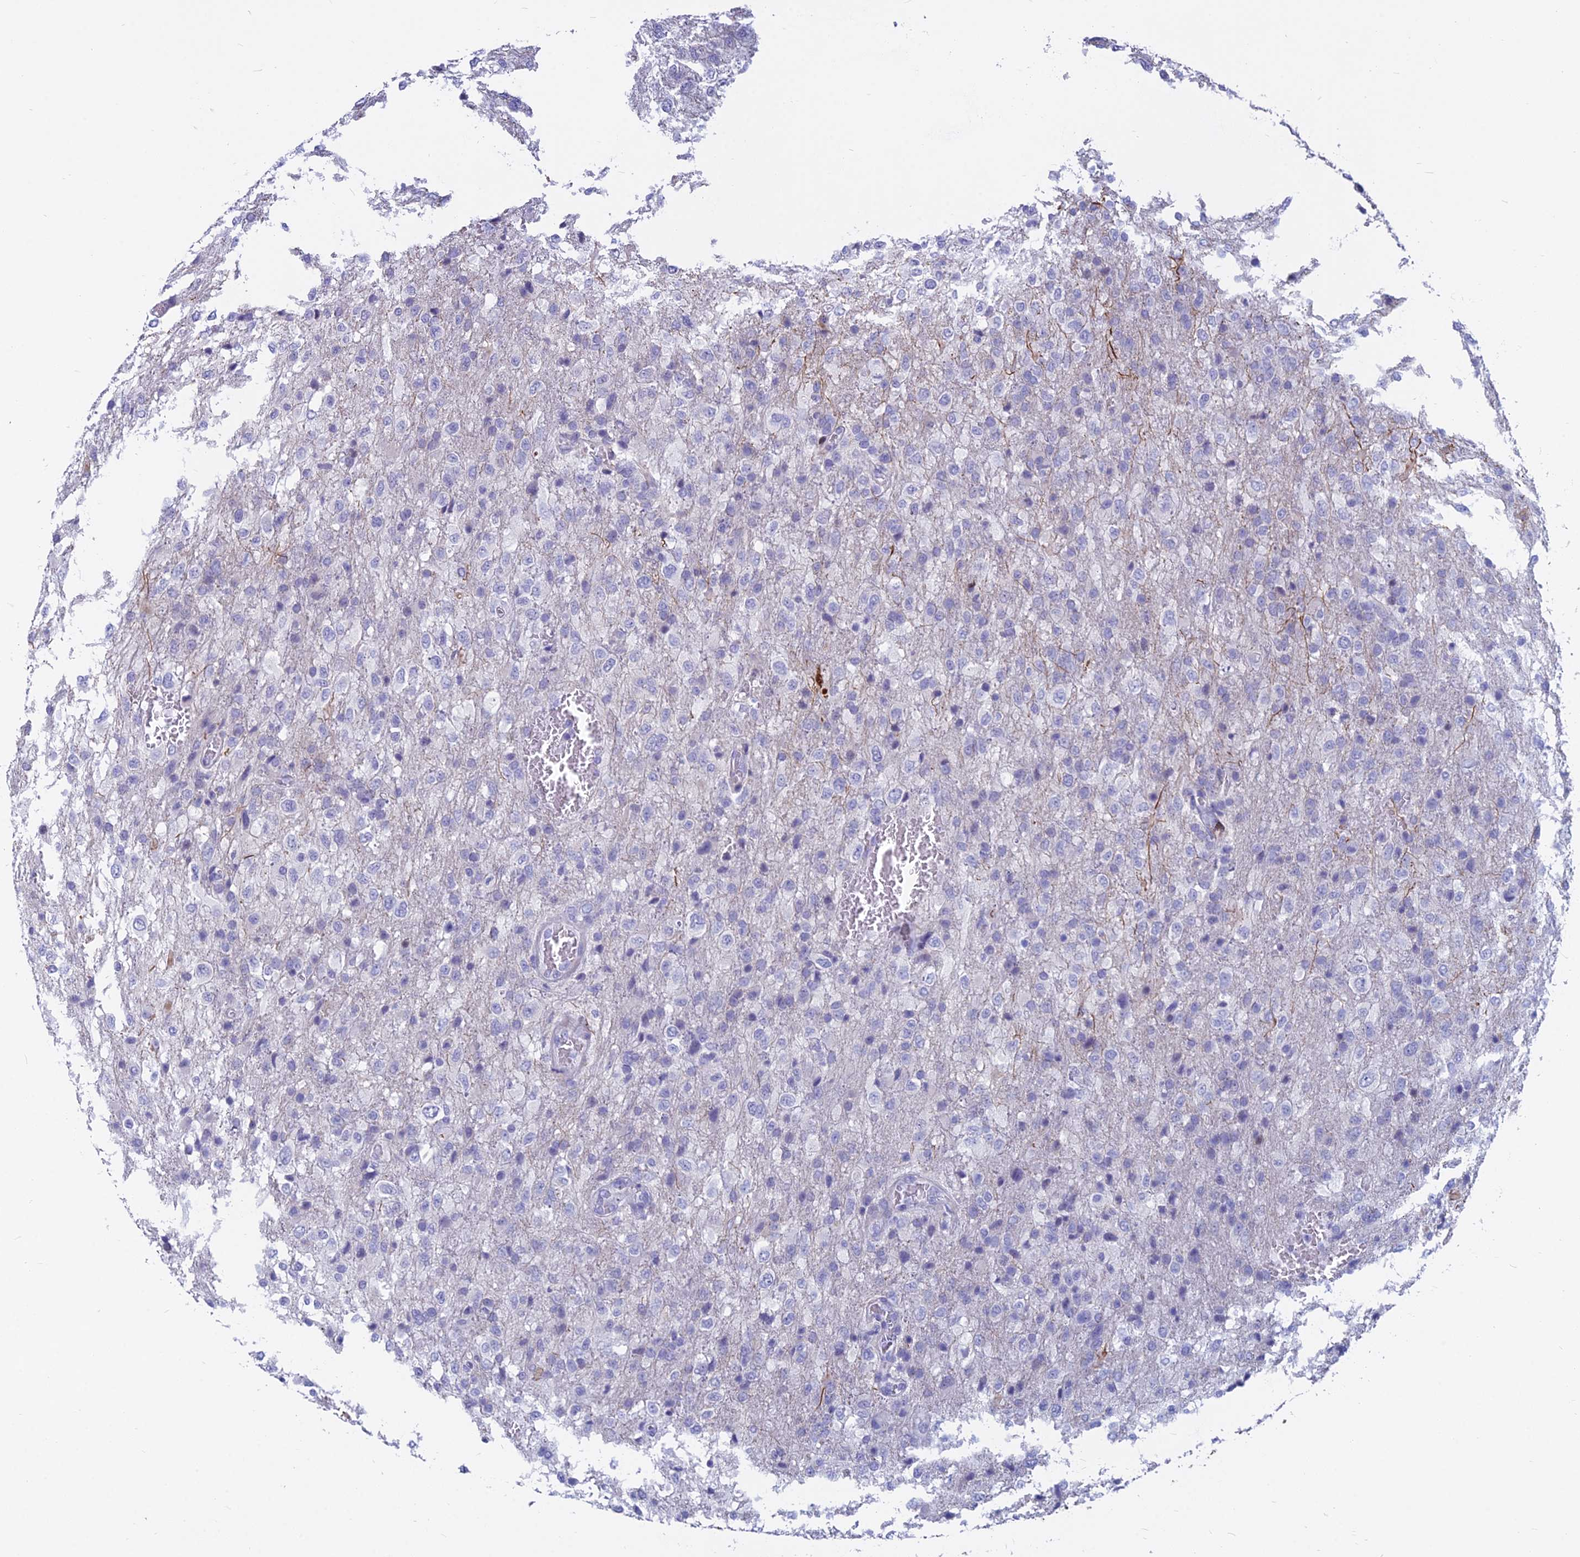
{"staining": {"intensity": "negative", "quantity": "none", "location": "none"}, "tissue": "glioma", "cell_type": "Tumor cells", "image_type": "cancer", "snomed": [{"axis": "morphology", "description": "Glioma, malignant, High grade"}, {"axis": "topography", "description": "Brain"}], "caption": "Tumor cells show no significant protein staining in glioma. Brightfield microscopy of immunohistochemistry stained with DAB (brown) and hematoxylin (blue), captured at high magnification.", "gene": "MYBPC2", "patient": {"sex": "female", "age": 74}}